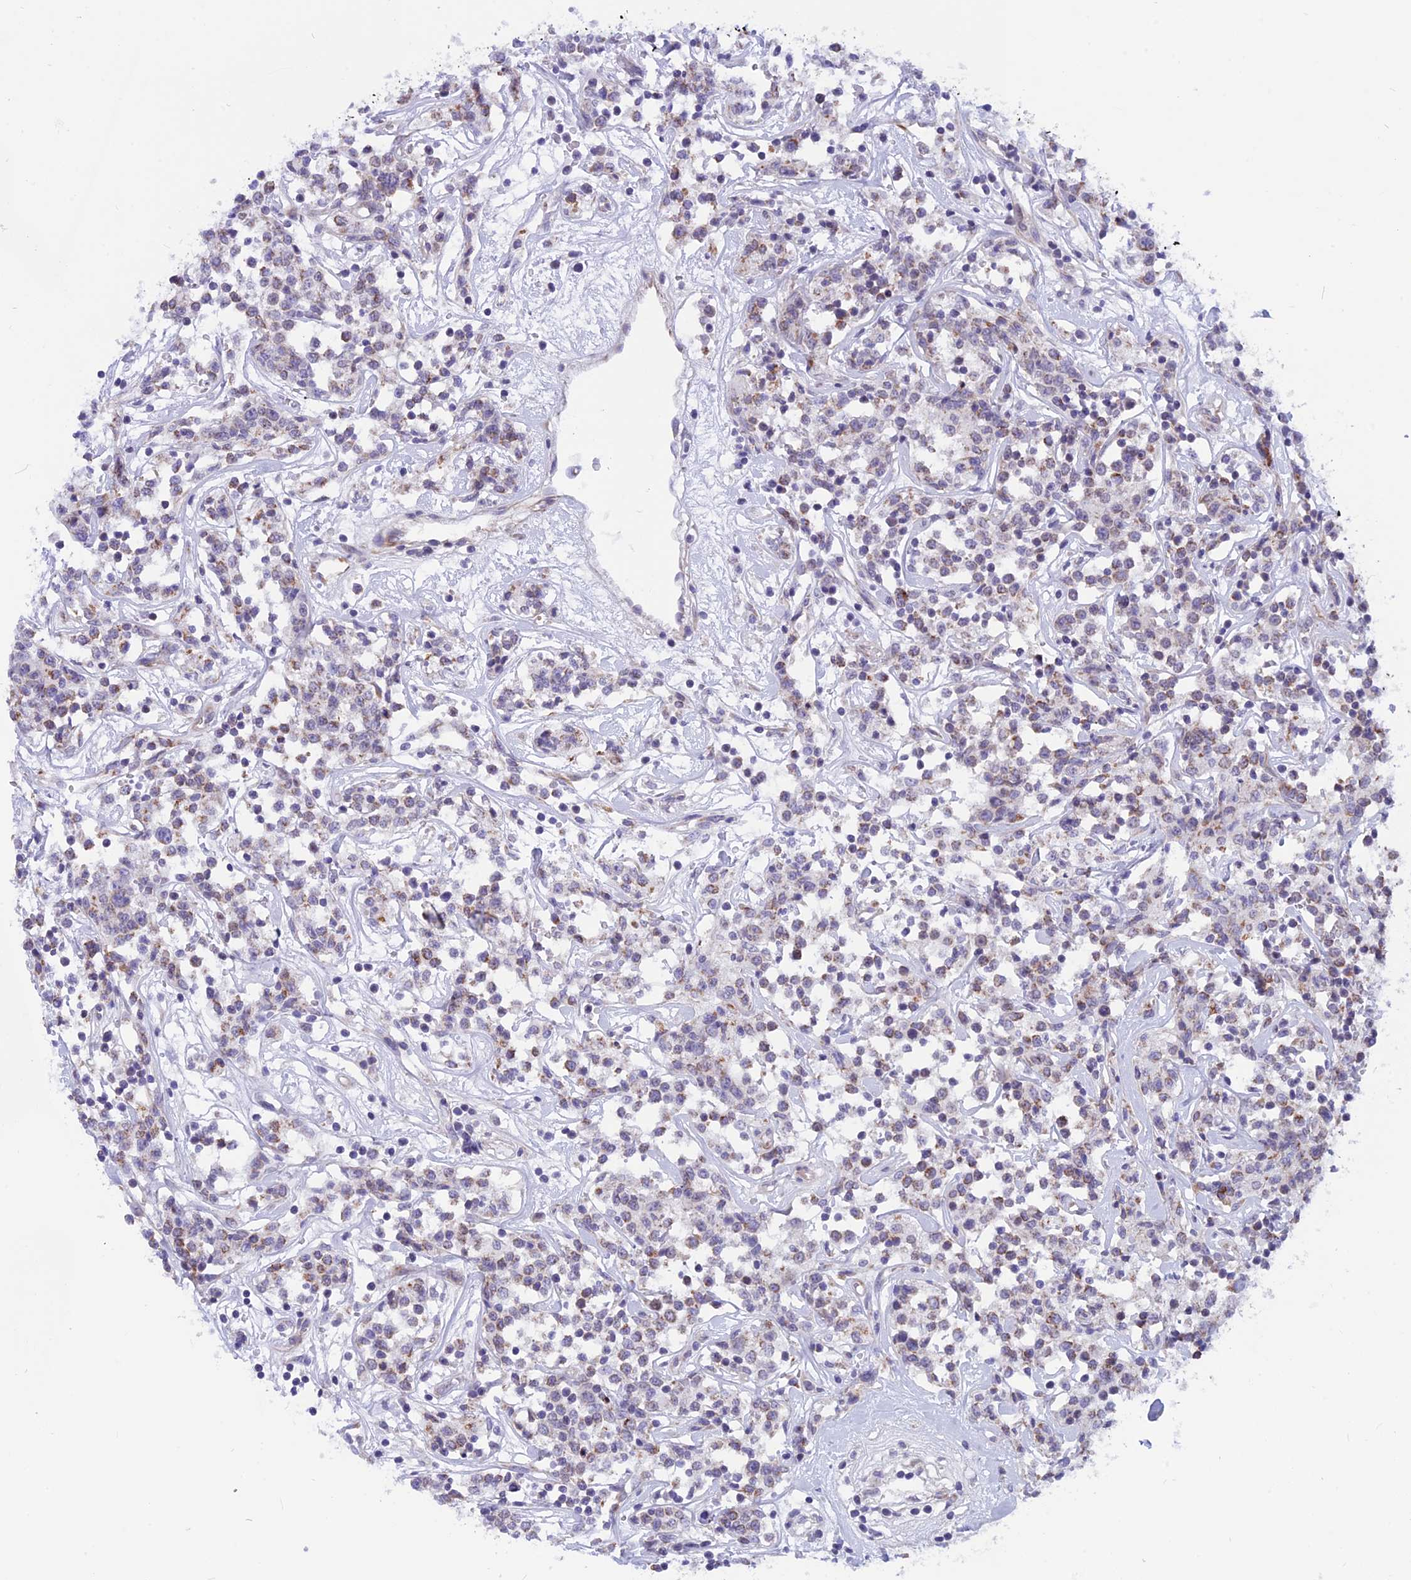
{"staining": {"intensity": "moderate", "quantity": "25%-75%", "location": "cytoplasmic/membranous"}, "tissue": "lymphoma", "cell_type": "Tumor cells", "image_type": "cancer", "snomed": [{"axis": "morphology", "description": "Malignant lymphoma, non-Hodgkin's type, Low grade"}, {"axis": "topography", "description": "Small intestine"}], "caption": "The immunohistochemical stain highlights moderate cytoplasmic/membranous expression in tumor cells of lymphoma tissue.", "gene": "PLAC9", "patient": {"sex": "female", "age": 59}}